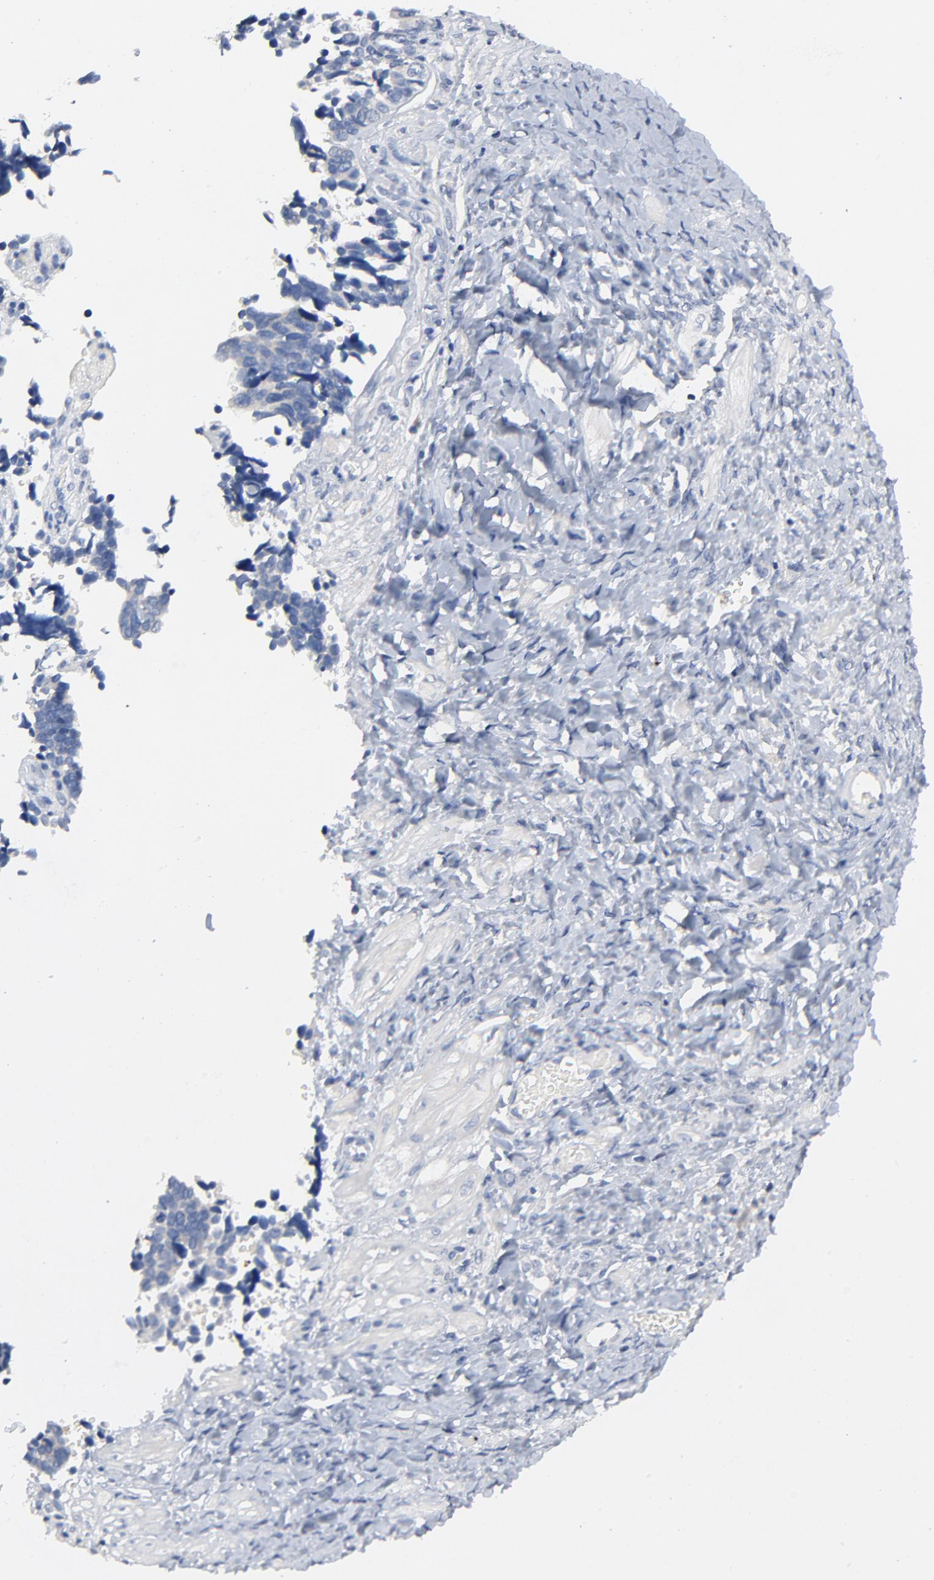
{"staining": {"intensity": "negative", "quantity": "none", "location": "none"}, "tissue": "ovarian cancer", "cell_type": "Tumor cells", "image_type": "cancer", "snomed": [{"axis": "morphology", "description": "Cystadenocarcinoma, serous, NOS"}, {"axis": "topography", "description": "Ovary"}], "caption": "A micrograph of human ovarian cancer is negative for staining in tumor cells.", "gene": "FBXL5", "patient": {"sex": "female", "age": 77}}